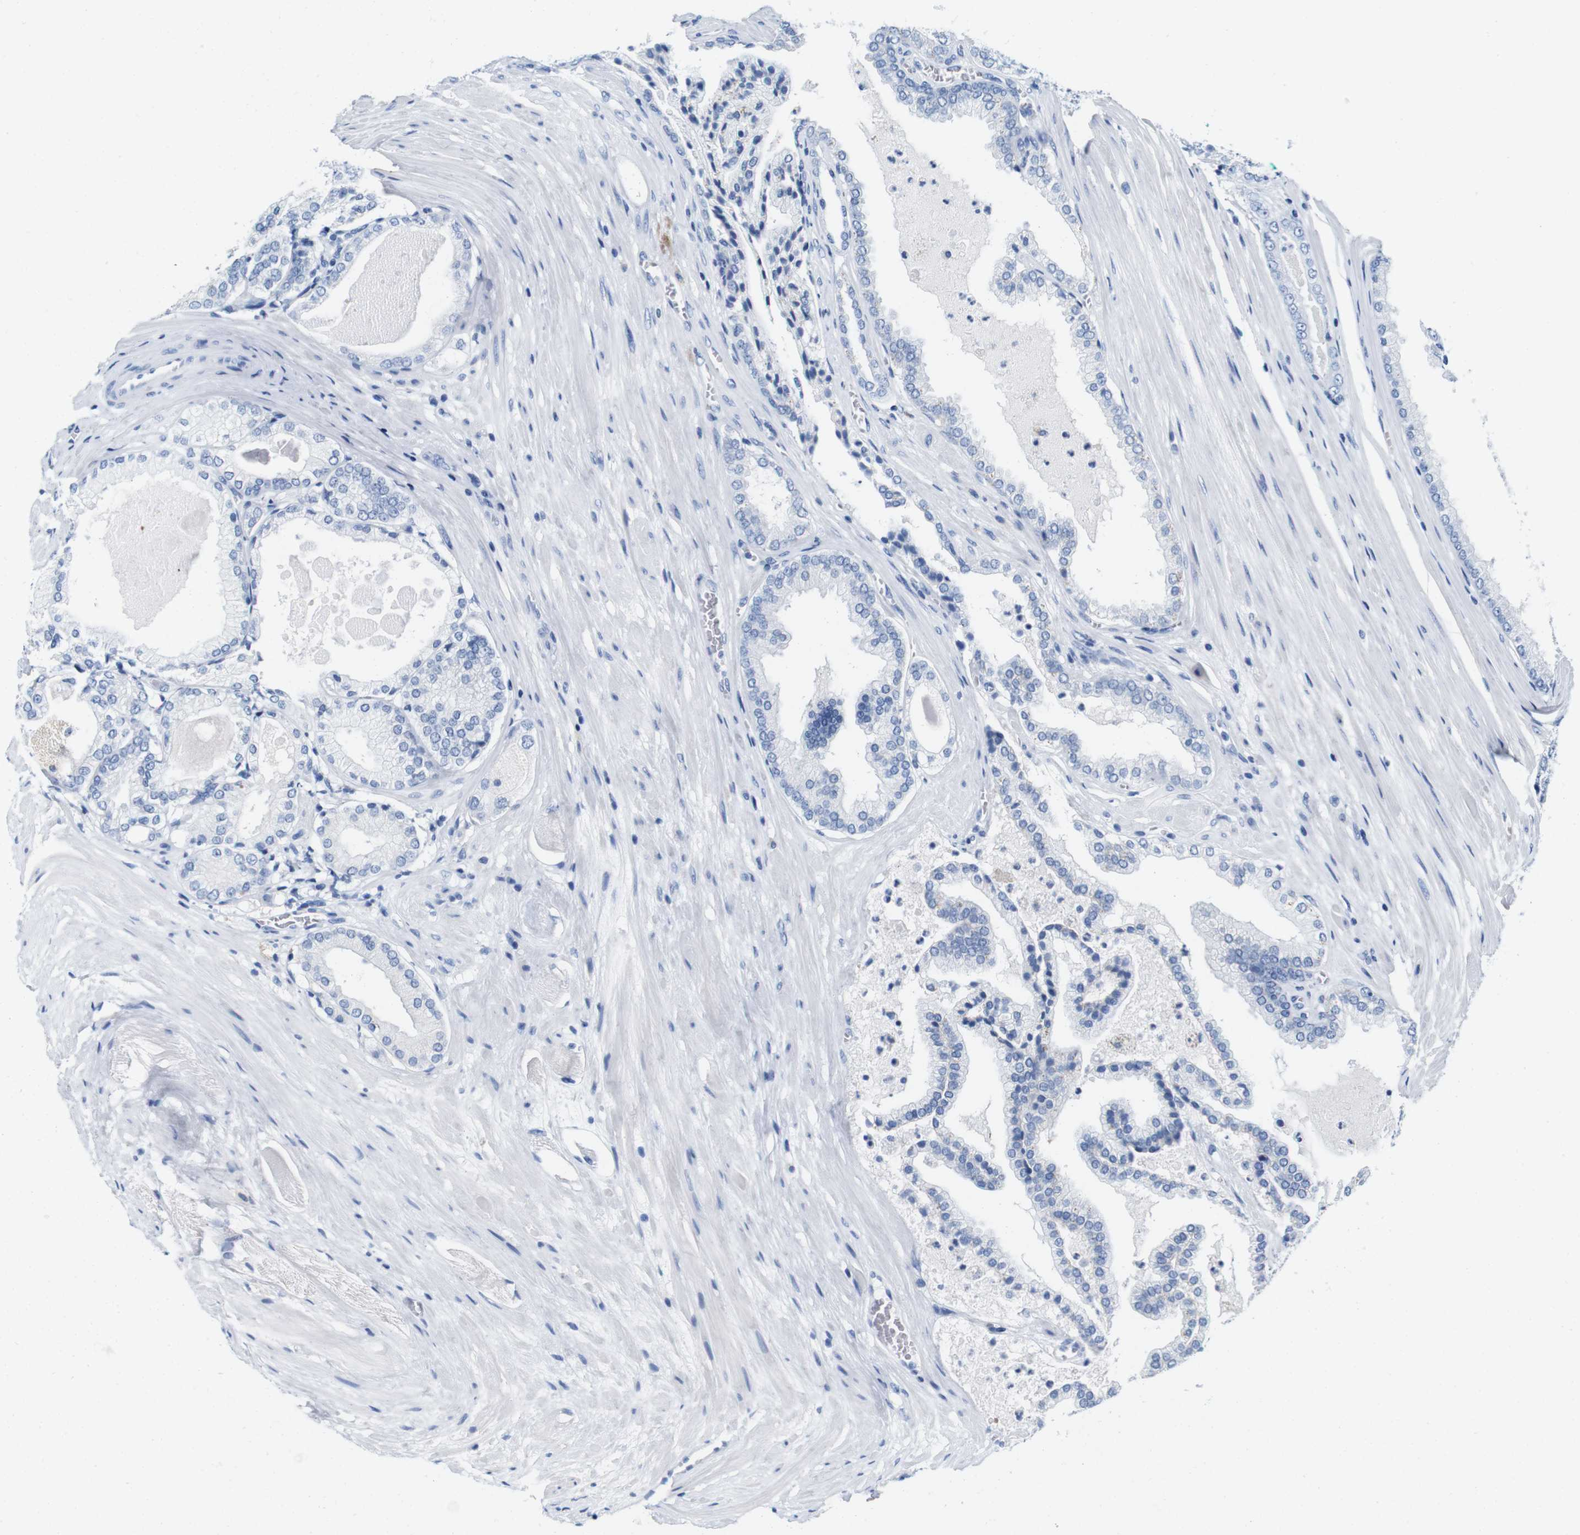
{"staining": {"intensity": "negative", "quantity": "none", "location": "none"}, "tissue": "prostate cancer", "cell_type": "Tumor cells", "image_type": "cancer", "snomed": [{"axis": "morphology", "description": "Adenocarcinoma, High grade"}, {"axis": "topography", "description": "Prostate"}], "caption": "Immunohistochemistry photomicrograph of high-grade adenocarcinoma (prostate) stained for a protein (brown), which reveals no positivity in tumor cells.", "gene": "IGSF8", "patient": {"sex": "male", "age": 59}}